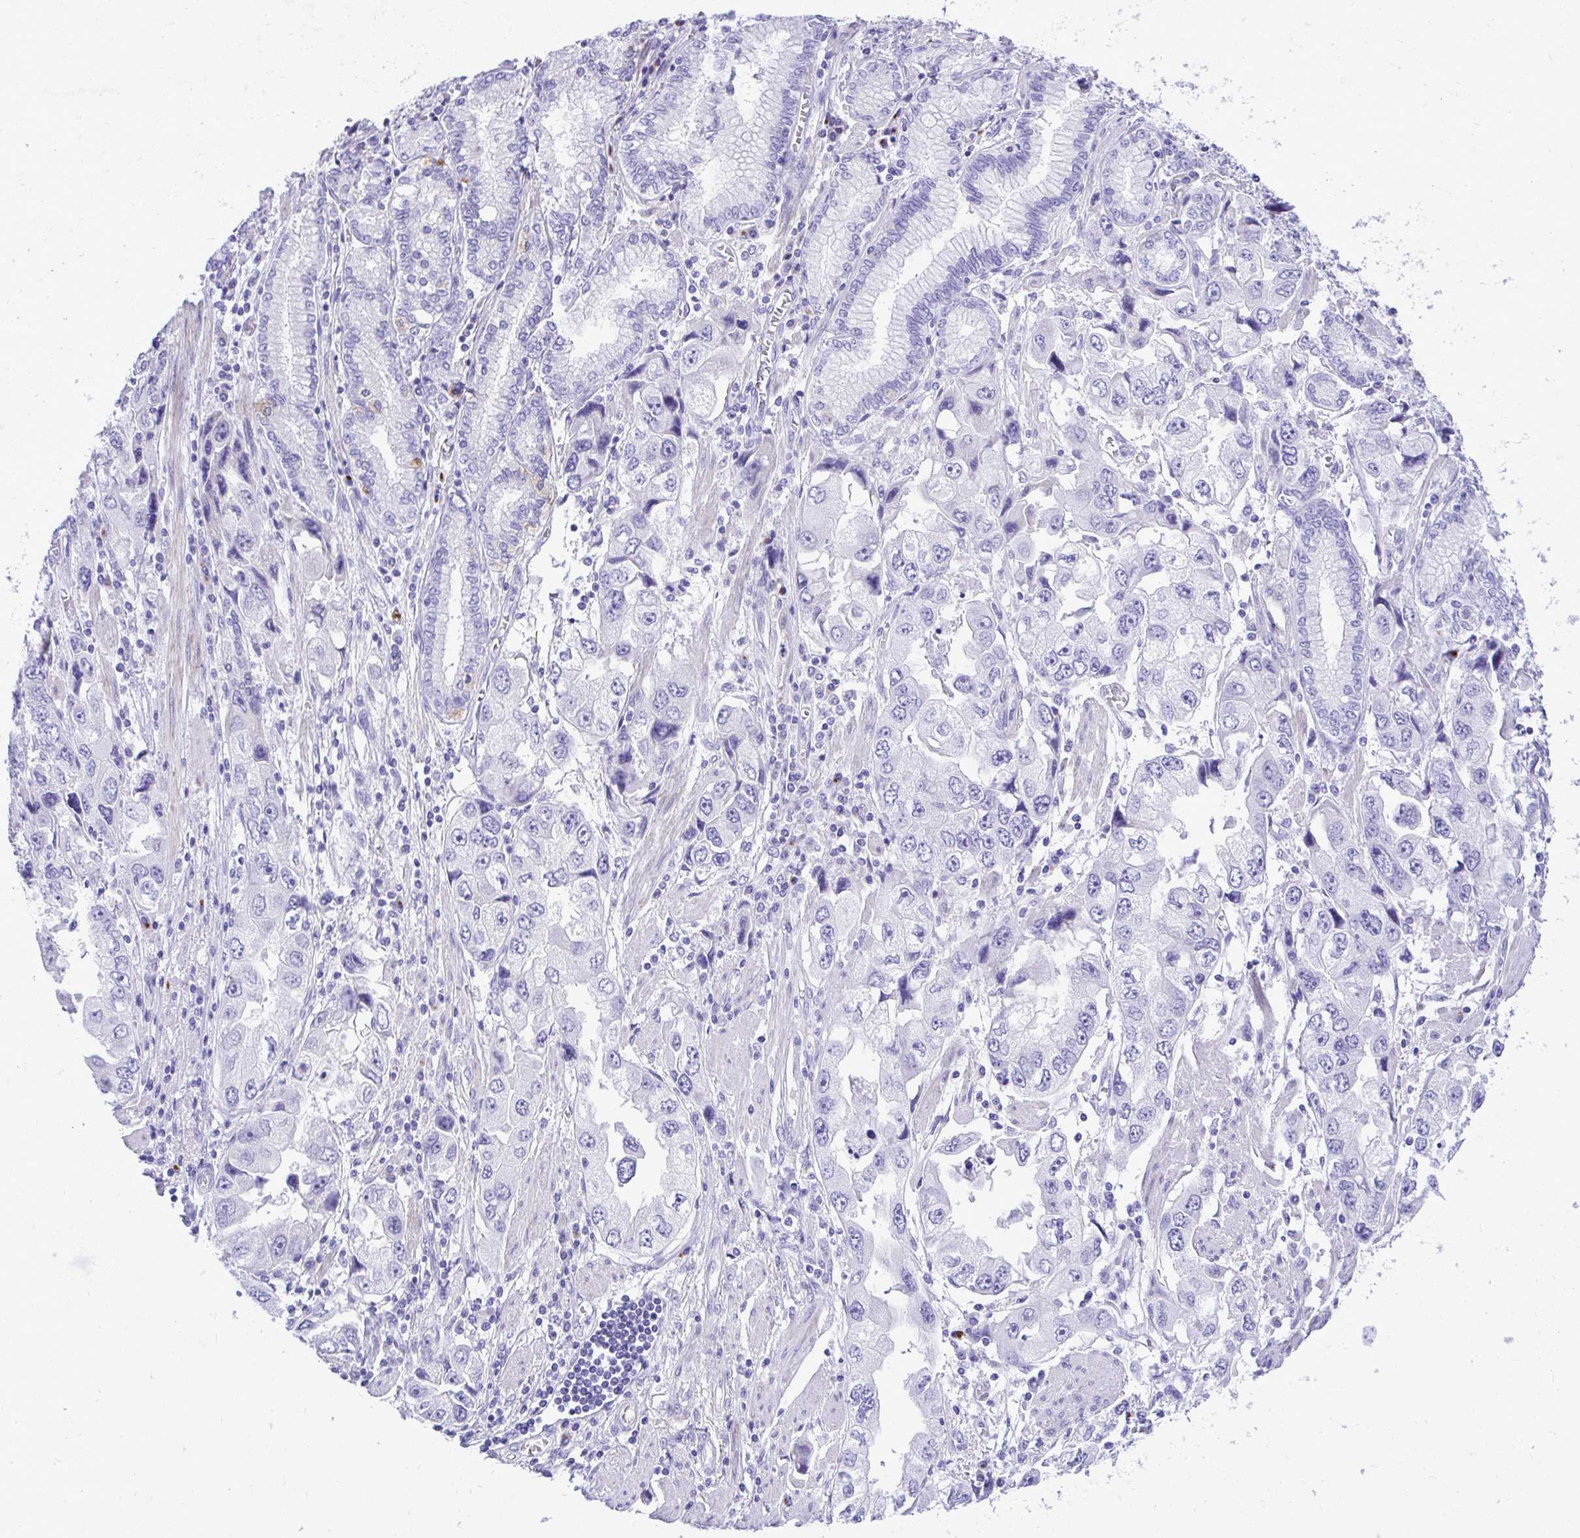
{"staining": {"intensity": "negative", "quantity": "none", "location": "none"}, "tissue": "stomach cancer", "cell_type": "Tumor cells", "image_type": "cancer", "snomed": [{"axis": "morphology", "description": "Adenocarcinoma, NOS"}, {"axis": "topography", "description": "Stomach, lower"}], "caption": "Tumor cells are negative for protein expression in human stomach cancer (adenocarcinoma).", "gene": "ANKDD1B", "patient": {"sex": "female", "age": 93}}